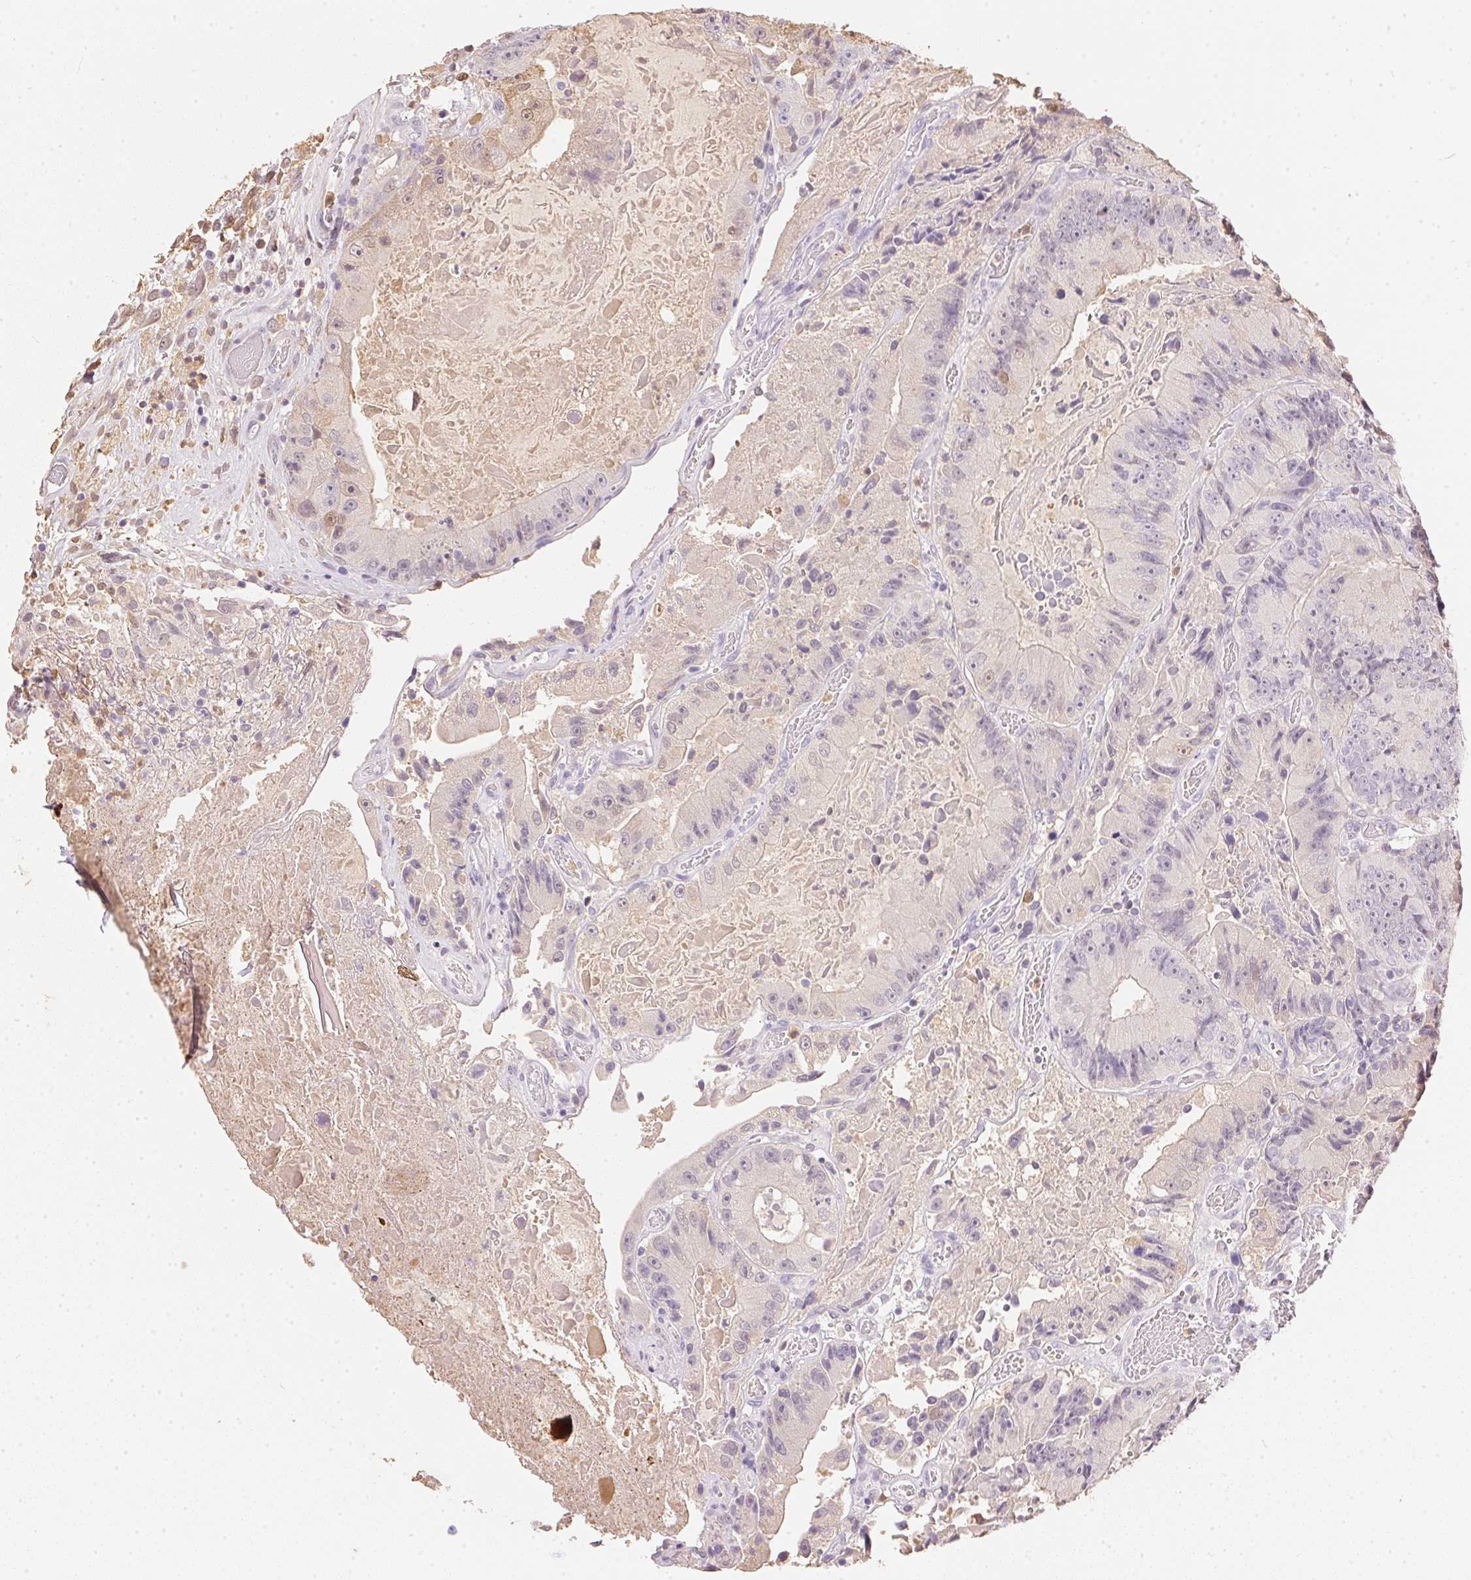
{"staining": {"intensity": "negative", "quantity": "none", "location": "none"}, "tissue": "colorectal cancer", "cell_type": "Tumor cells", "image_type": "cancer", "snomed": [{"axis": "morphology", "description": "Adenocarcinoma, NOS"}, {"axis": "topography", "description": "Colon"}], "caption": "Histopathology image shows no protein positivity in tumor cells of colorectal cancer (adenocarcinoma) tissue.", "gene": "S100A3", "patient": {"sex": "female", "age": 86}}